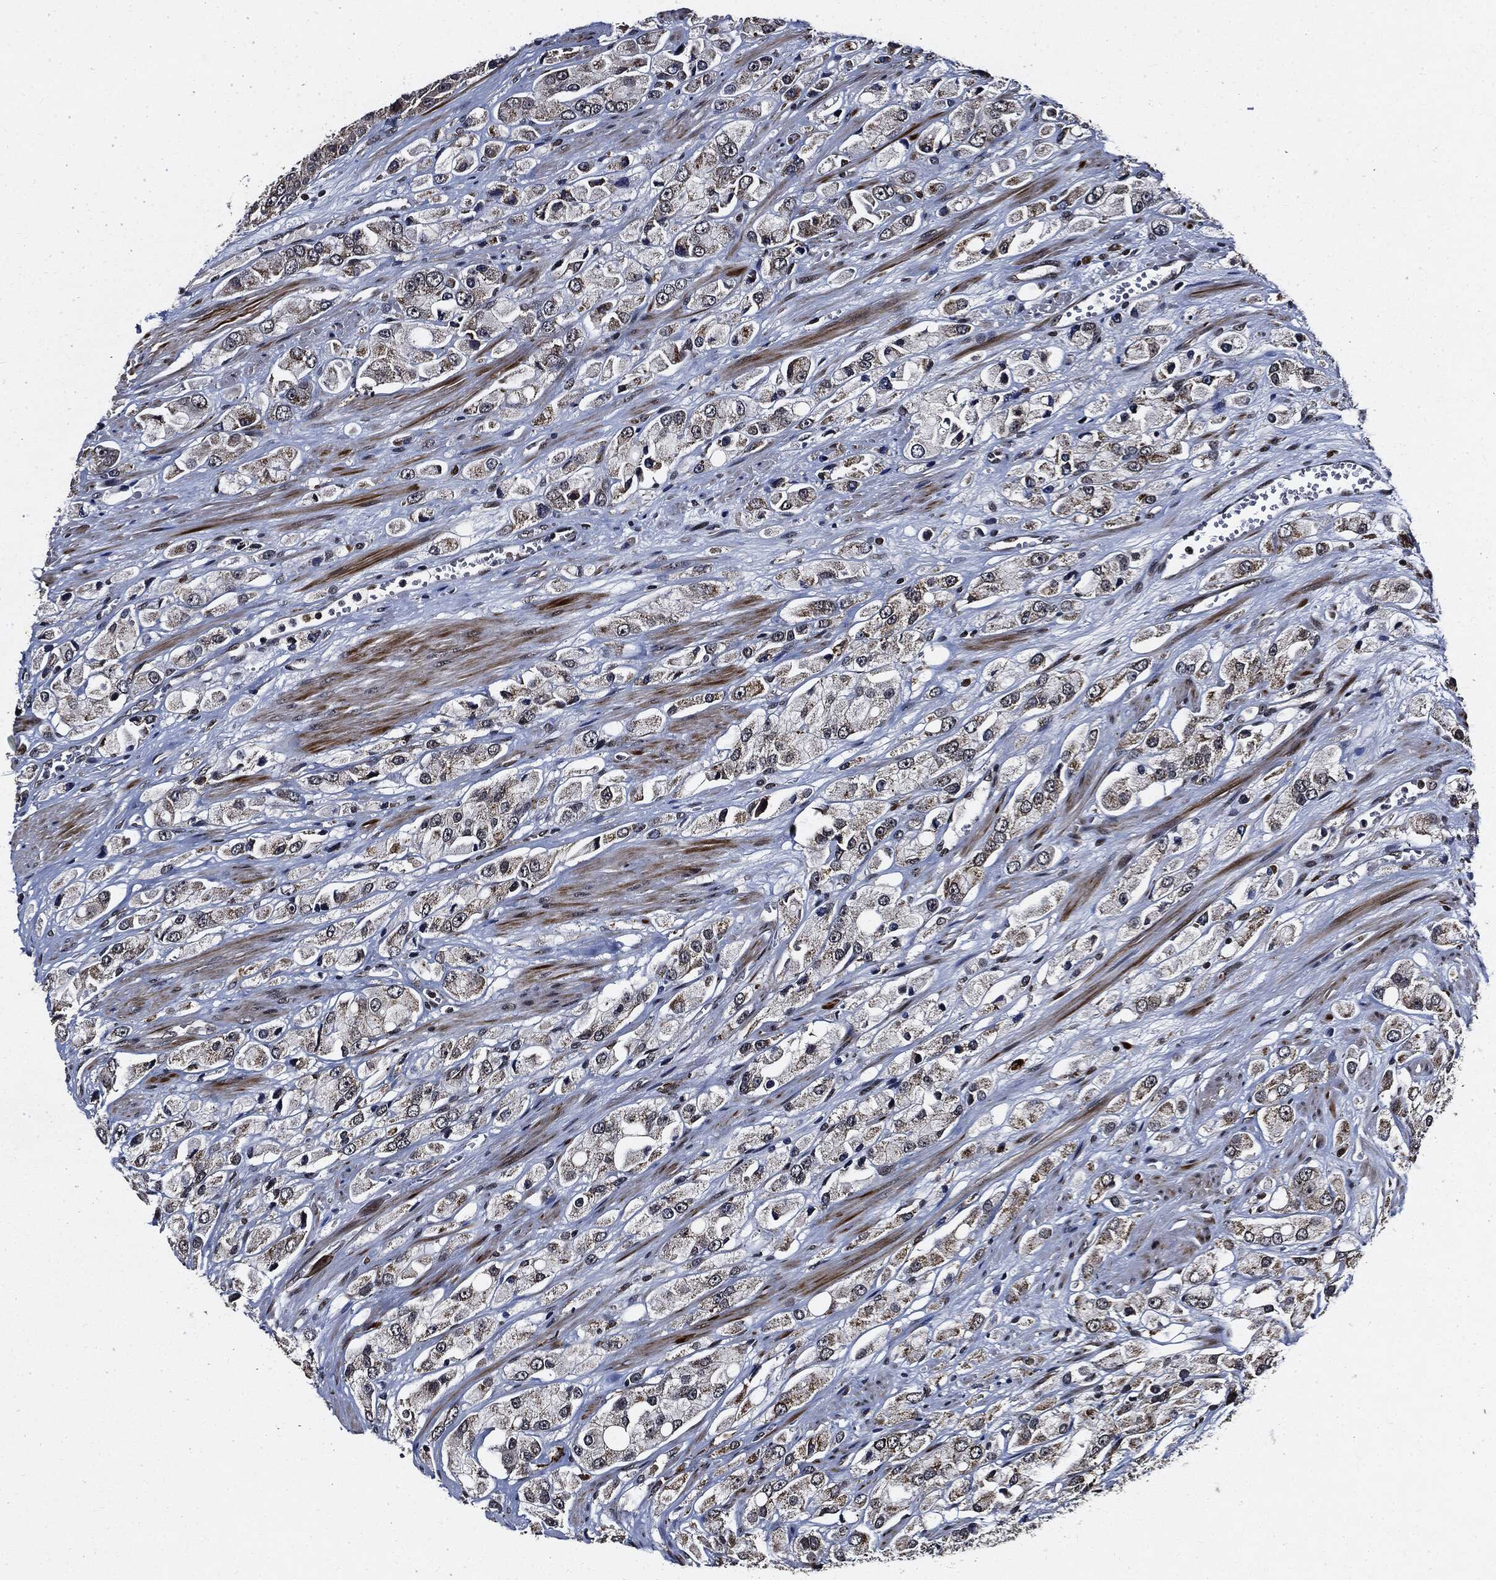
{"staining": {"intensity": "negative", "quantity": "none", "location": "none"}, "tissue": "prostate cancer", "cell_type": "Tumor cells", "image_type": "cancer", "snomed": [{"axis": "morphology", "description": "Adenocarcinoma, NOS"}, {"axis": "topography", "description": "Prostate and seminal vesicle, NOS"}, {"axis": "topography", "description": "Prostate"}], "caption": "Immunohistochemistry (IHC) of human prostate adenocarcinoma reveals no expression in tumor cells. The staining was performed using DAB to visualize the protein expression in brown, while the nuclei were stained in blue with hematoxylin (Magnification: 20x).", "gene": "SUGT1", "patient": {"sex": "male", "age": 64}}